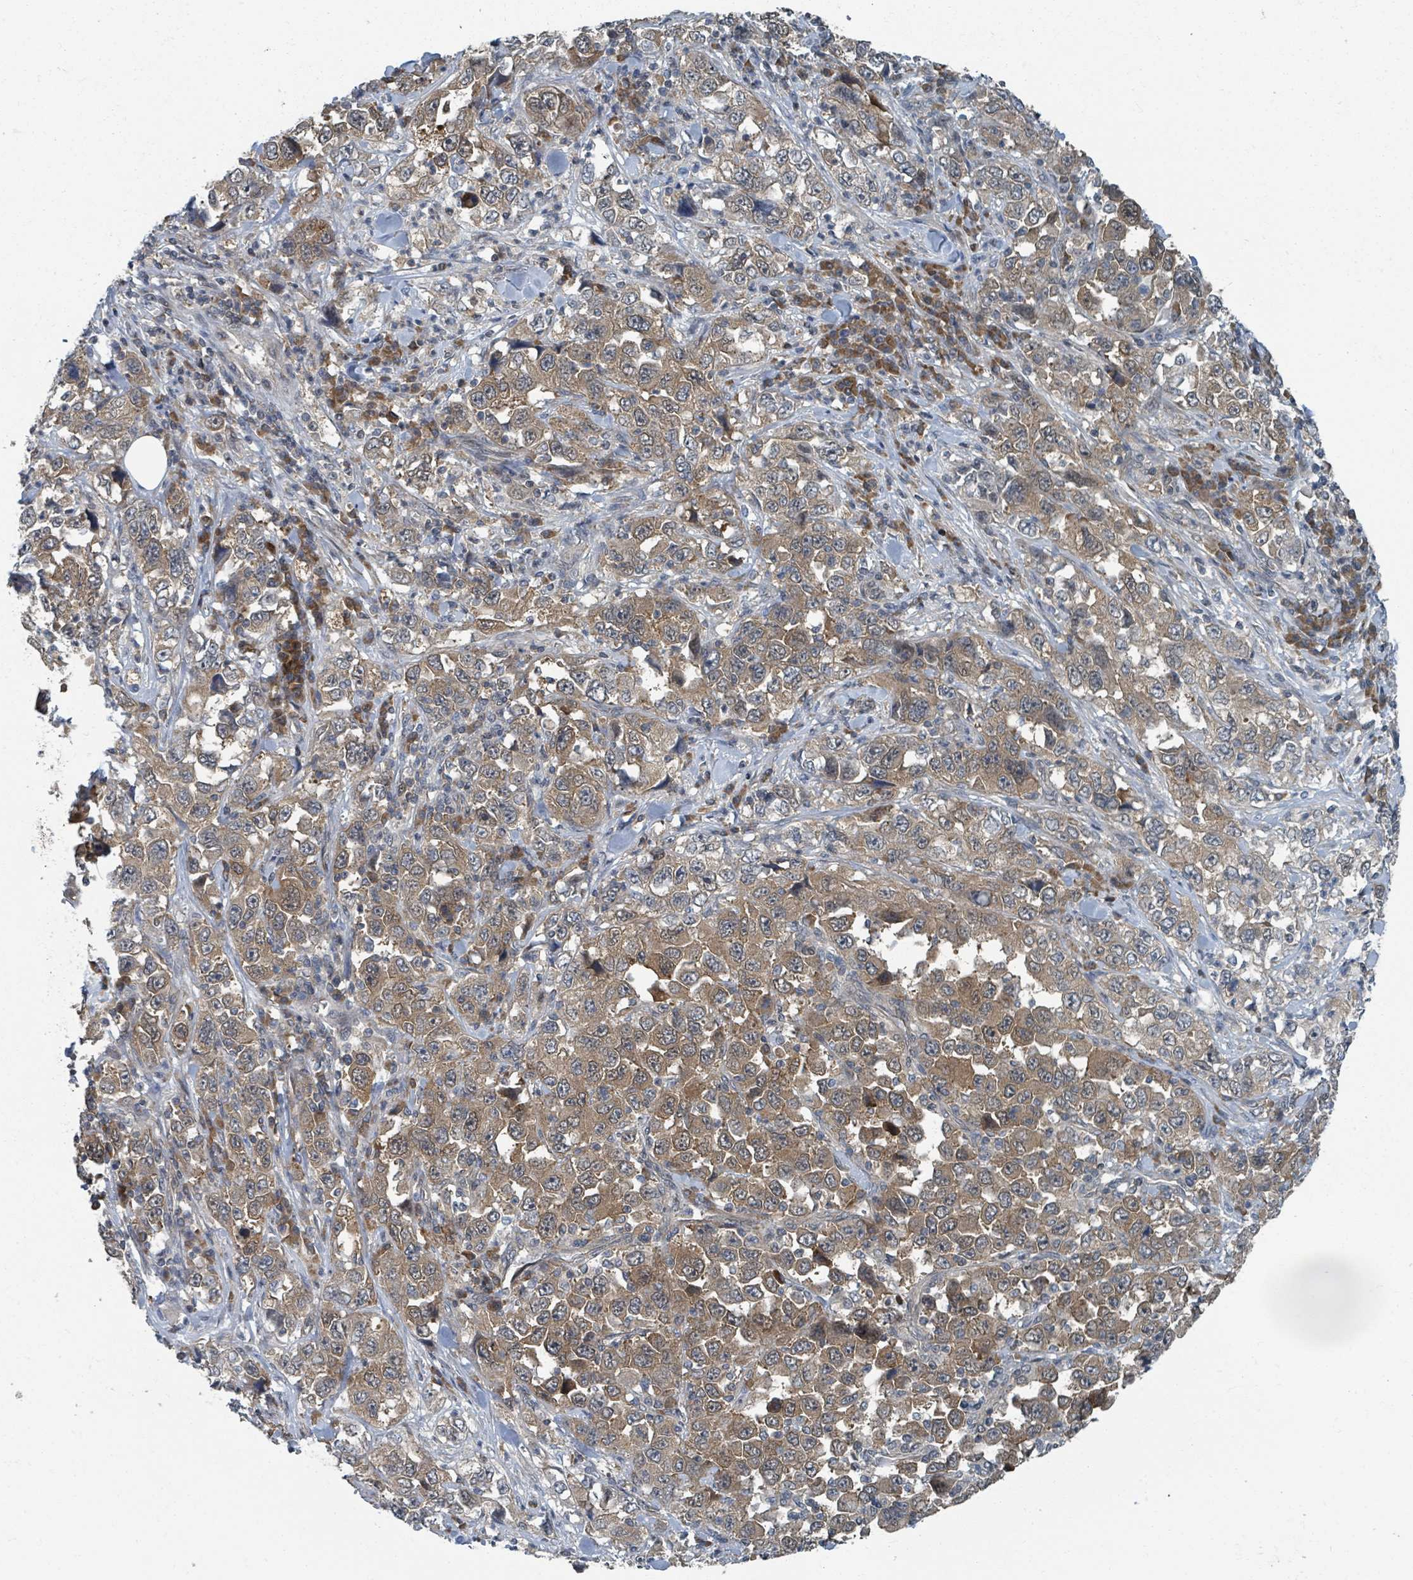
{"staining": {"intensity": "moderate", "quantity": ">75%", "location": "cytoplasmic/membranous,nuclear"}, "tissue": "stomach cancer", "cell_type": "Tumor cells", "image_type": "cancer", "snomed": [{"axis": "morphology", "description": "Normal tissue, NOS"}, {"axis": "morphology", "description": "Adenocarcinoma, NOS"}, {"axis": "topography", "description": "Stomach, upper"}, {"axis": "topography", "description": "Stomach"}], "caption": "The micrograph shows a brown stain indicating the presence of a protein in the cytoplasmic/membranous and nuclear of tumor cells in adenocarcinoma (stomach). The staining is performed using DAB brown chromogen to label protein expression. The nuclei are counter-stained blue using hematoxylin.", "gene": "GOLGA7", "patient": {"sex": "male", "age": 59}}